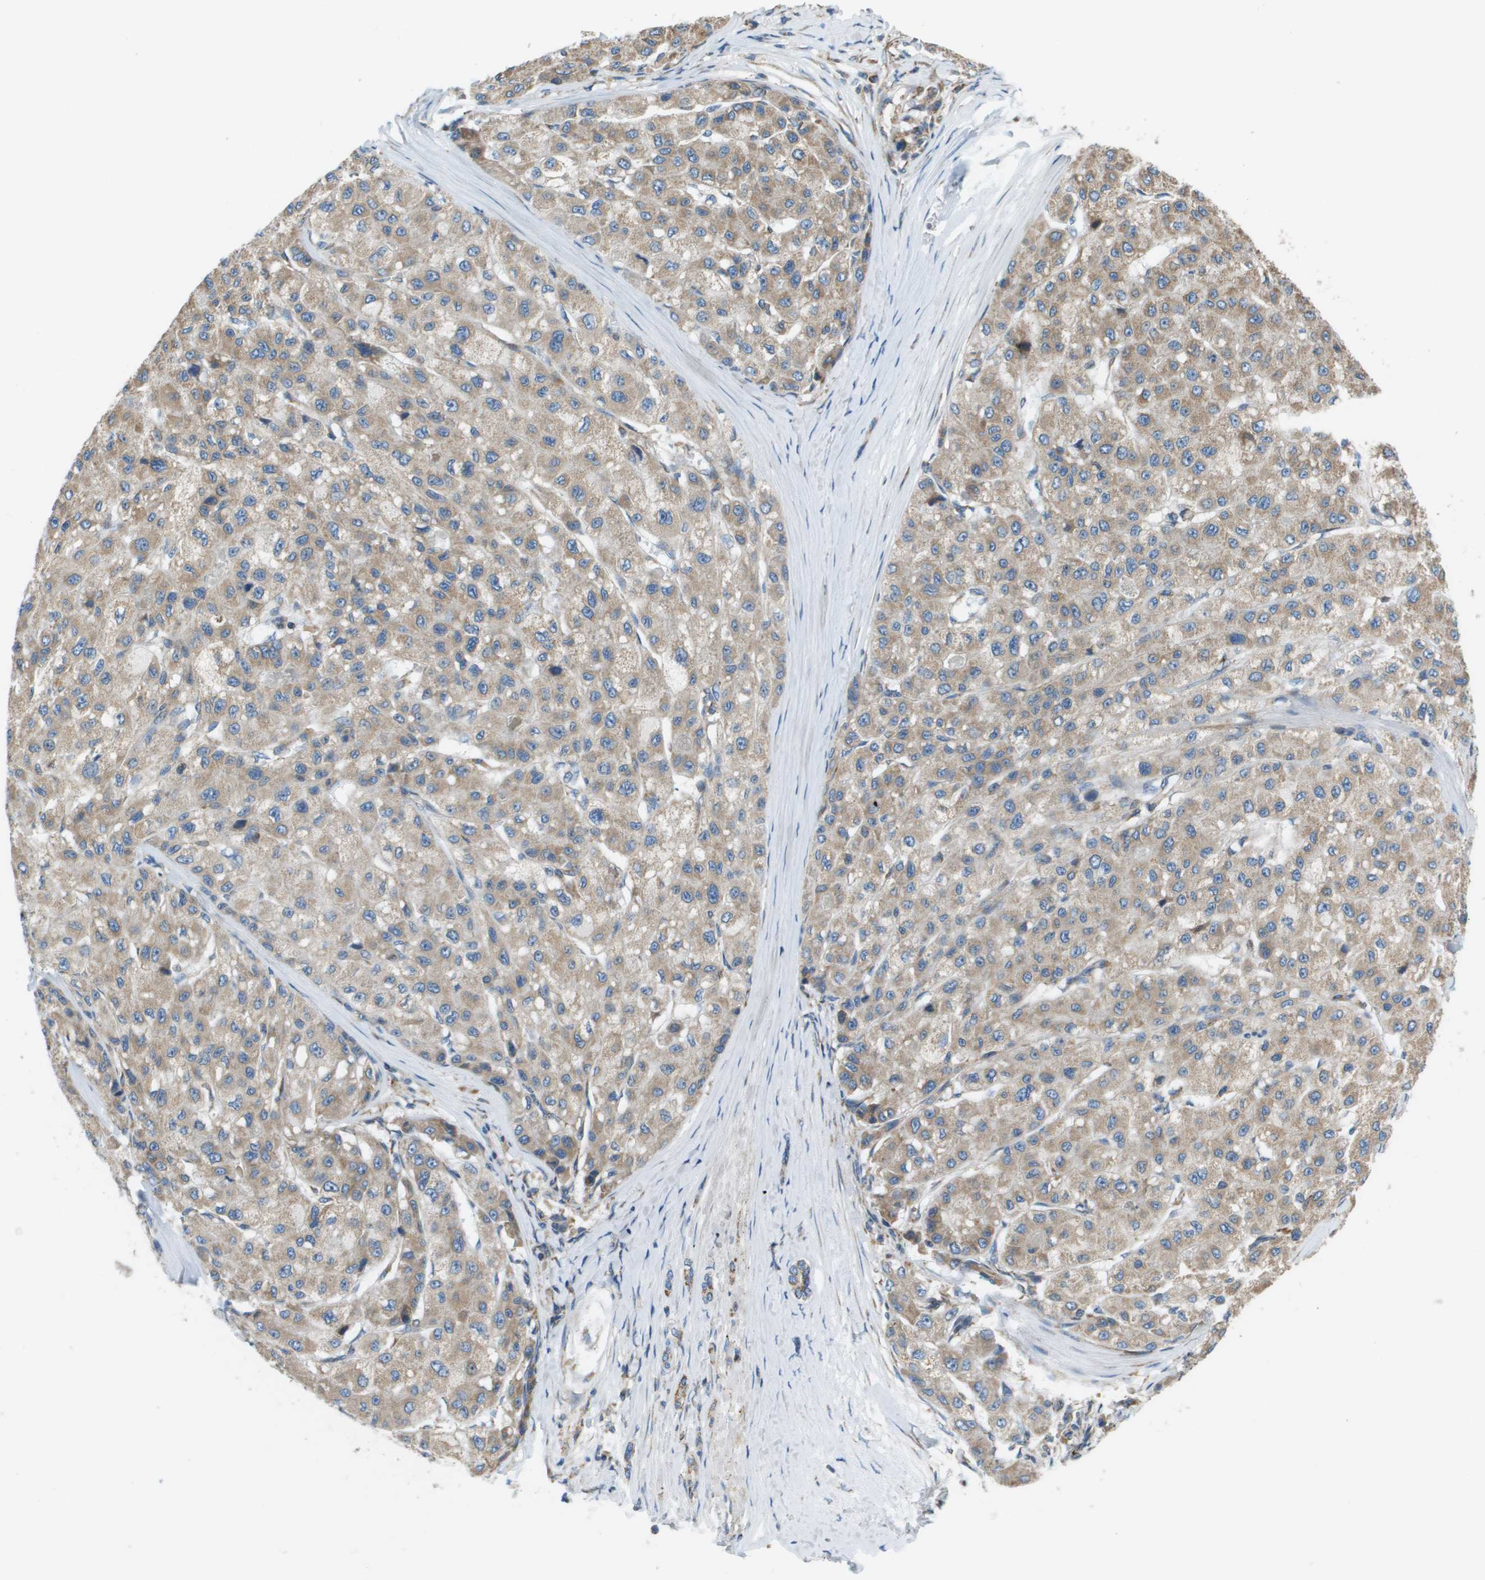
{"staining": {"intensity": "weak", "quantity": ">75%", "location": "cytoplasmic/membranous"}, "tissue": "liver cancer", "cell_type": "Tumor cells", "image_type": "cancer", "snomed": [{"axis": "morphology", "description": "Carcinoma, Hepatocellular, NOS"}, {"axis": "topography", "description": "Liver"}], "caption": "Protein staining of liver cancer tissue shows weak cytoplasmic/membranous expression in approximately >75% of tumor cells.", "gene": "TAOK3", "patient": {"sex": "male", "age": 80}}